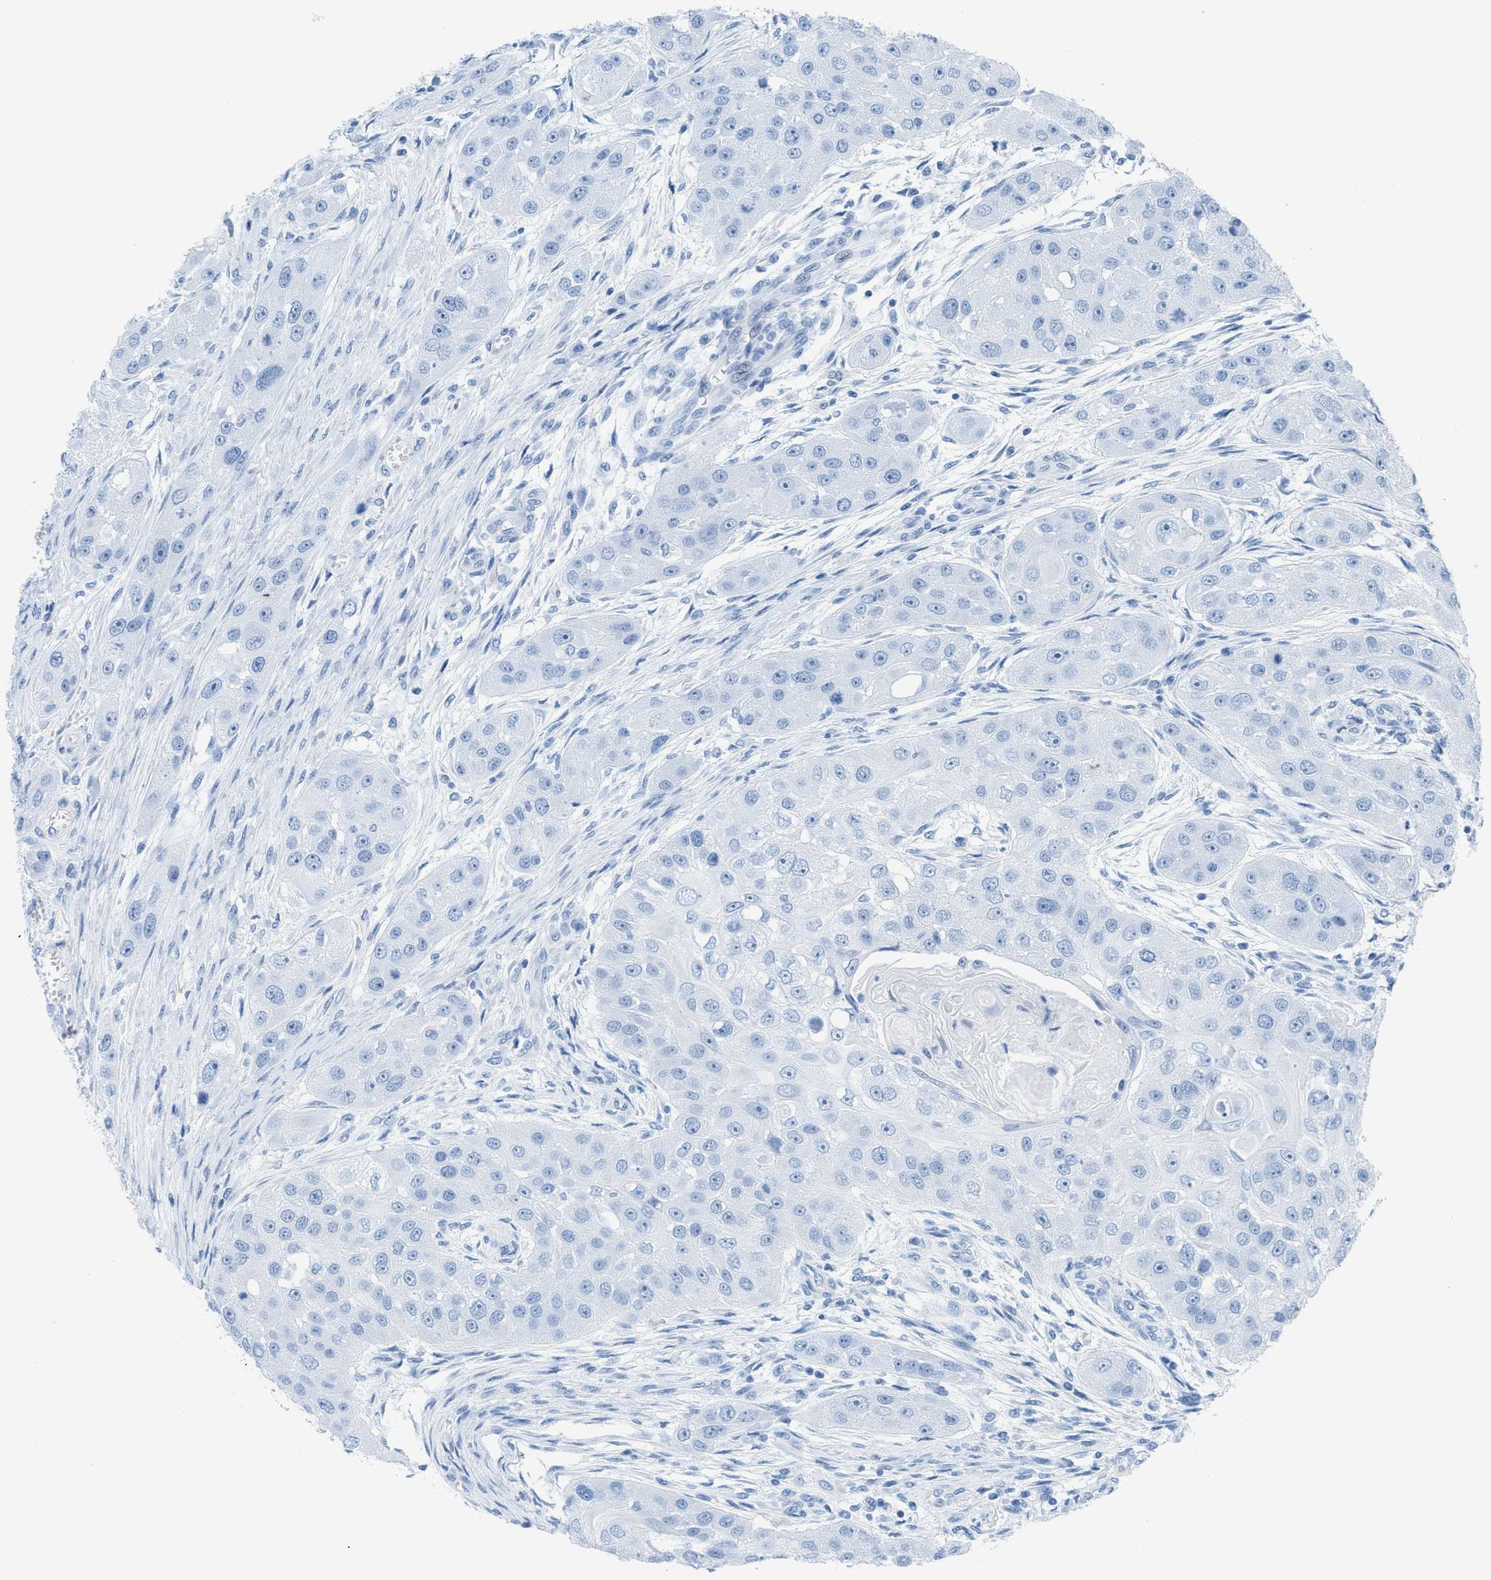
{"staining": {"intensity": "negative", "quantity": "none", "location": "none"}, "tissue": "head and neck cancer", "cell_type": "Tumor cells", "image_type": "cancer", "snomed": [{"axis": "morphology", "description": "Normal tissue, NOS"}, {"axis": "morphology", "description": "Squamous cell carcinoma, NOS"}, {"axis": "topography", "description": "Skeletal muscle"}, {"axis": "topography", "description": "Head-Neck"}], "caption": "The histopathology image shows no significant staining in tumor cells of squamous cell carcinoma (head and neck). (DAB (3,3'-diaminobenzidine) immunohistochemistry (IHC) visualized using brightfield microscopy, high magnification).", "gene": "ASGR1", "patient": {"sex": "male", "age": 51}}